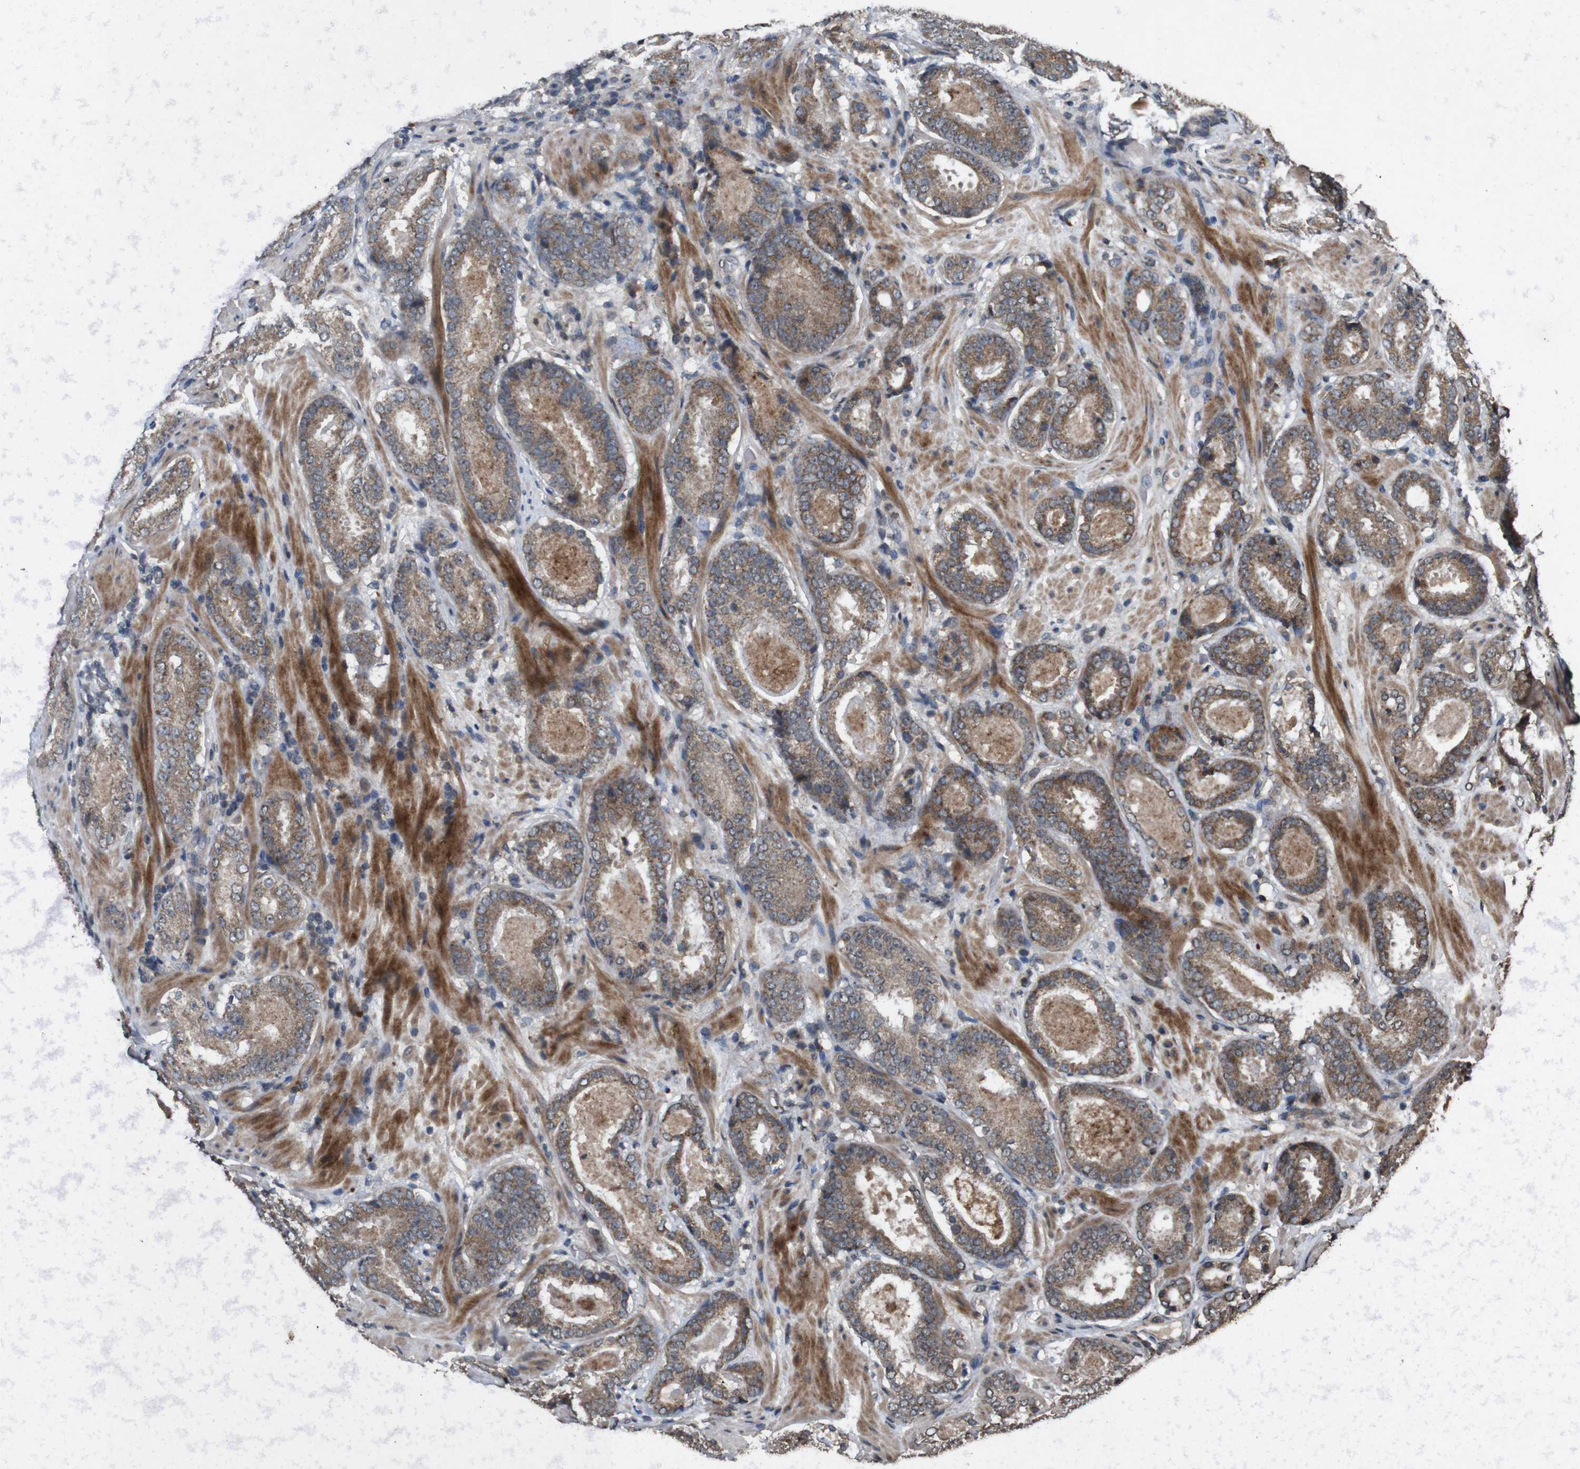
{"staining": {"intensity": "moderate", "quantity": ">75%", "location": "cytoplasmic/membranous"}, "tissue": "prostate cancer", "cell_type": "Tumor cells", "image_type": "cancer", "snomed": [{"axis": "morphology", "description": "Adenocarcinoma, Low grade"}, {"axis": "topography", "description": "Prostate"}], "caption": "There is medium levels of moderate cytoplasmic/membranous positivity in tumor cells of low-grade adenocarcinoma (prostate), as demonstrated by immunohistochemical staining (brown color).", "gene": "SORL1", "patient": {"sex": "male", "age": 69}}